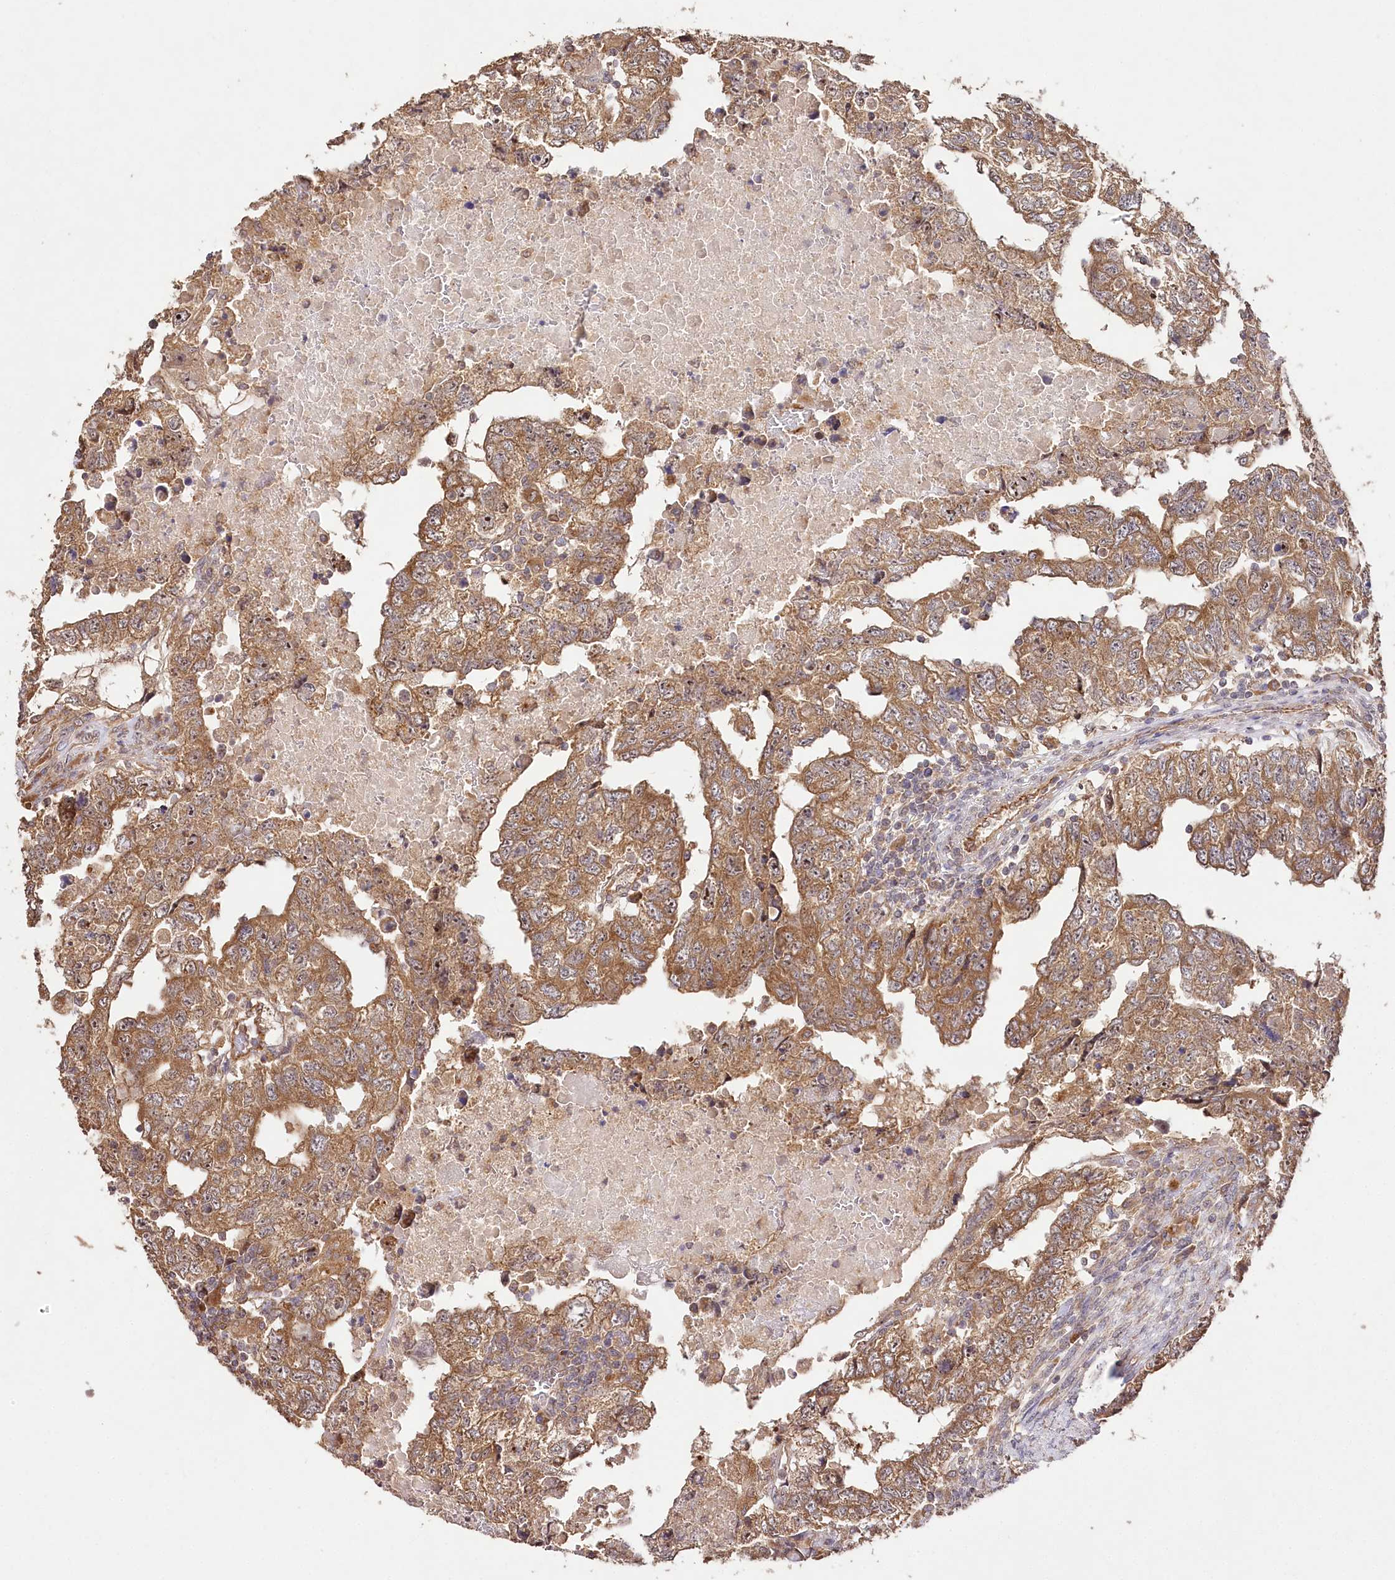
{"staining": {"intensity": "moderate", "quantity": ">75%", "location": "cytoplasmic/membranous"}, "tissue": "testis cancer", "cell_type": "Tumor cells", "image_type": "cancer", "snomed": [{"axis": "morphology", "description": "Carcinoma, Embryonal, NOS"}, {"axis": "topography", "description": "Testis"}], "caption": "Brown immunohistochemical staining in testis embryonal carcinoma shows moderate cytoplasmic/membranous staining in about >75% of tumor cells.", "gene": "DMXL1", "patient": {"sex": "male", "age": 36}}